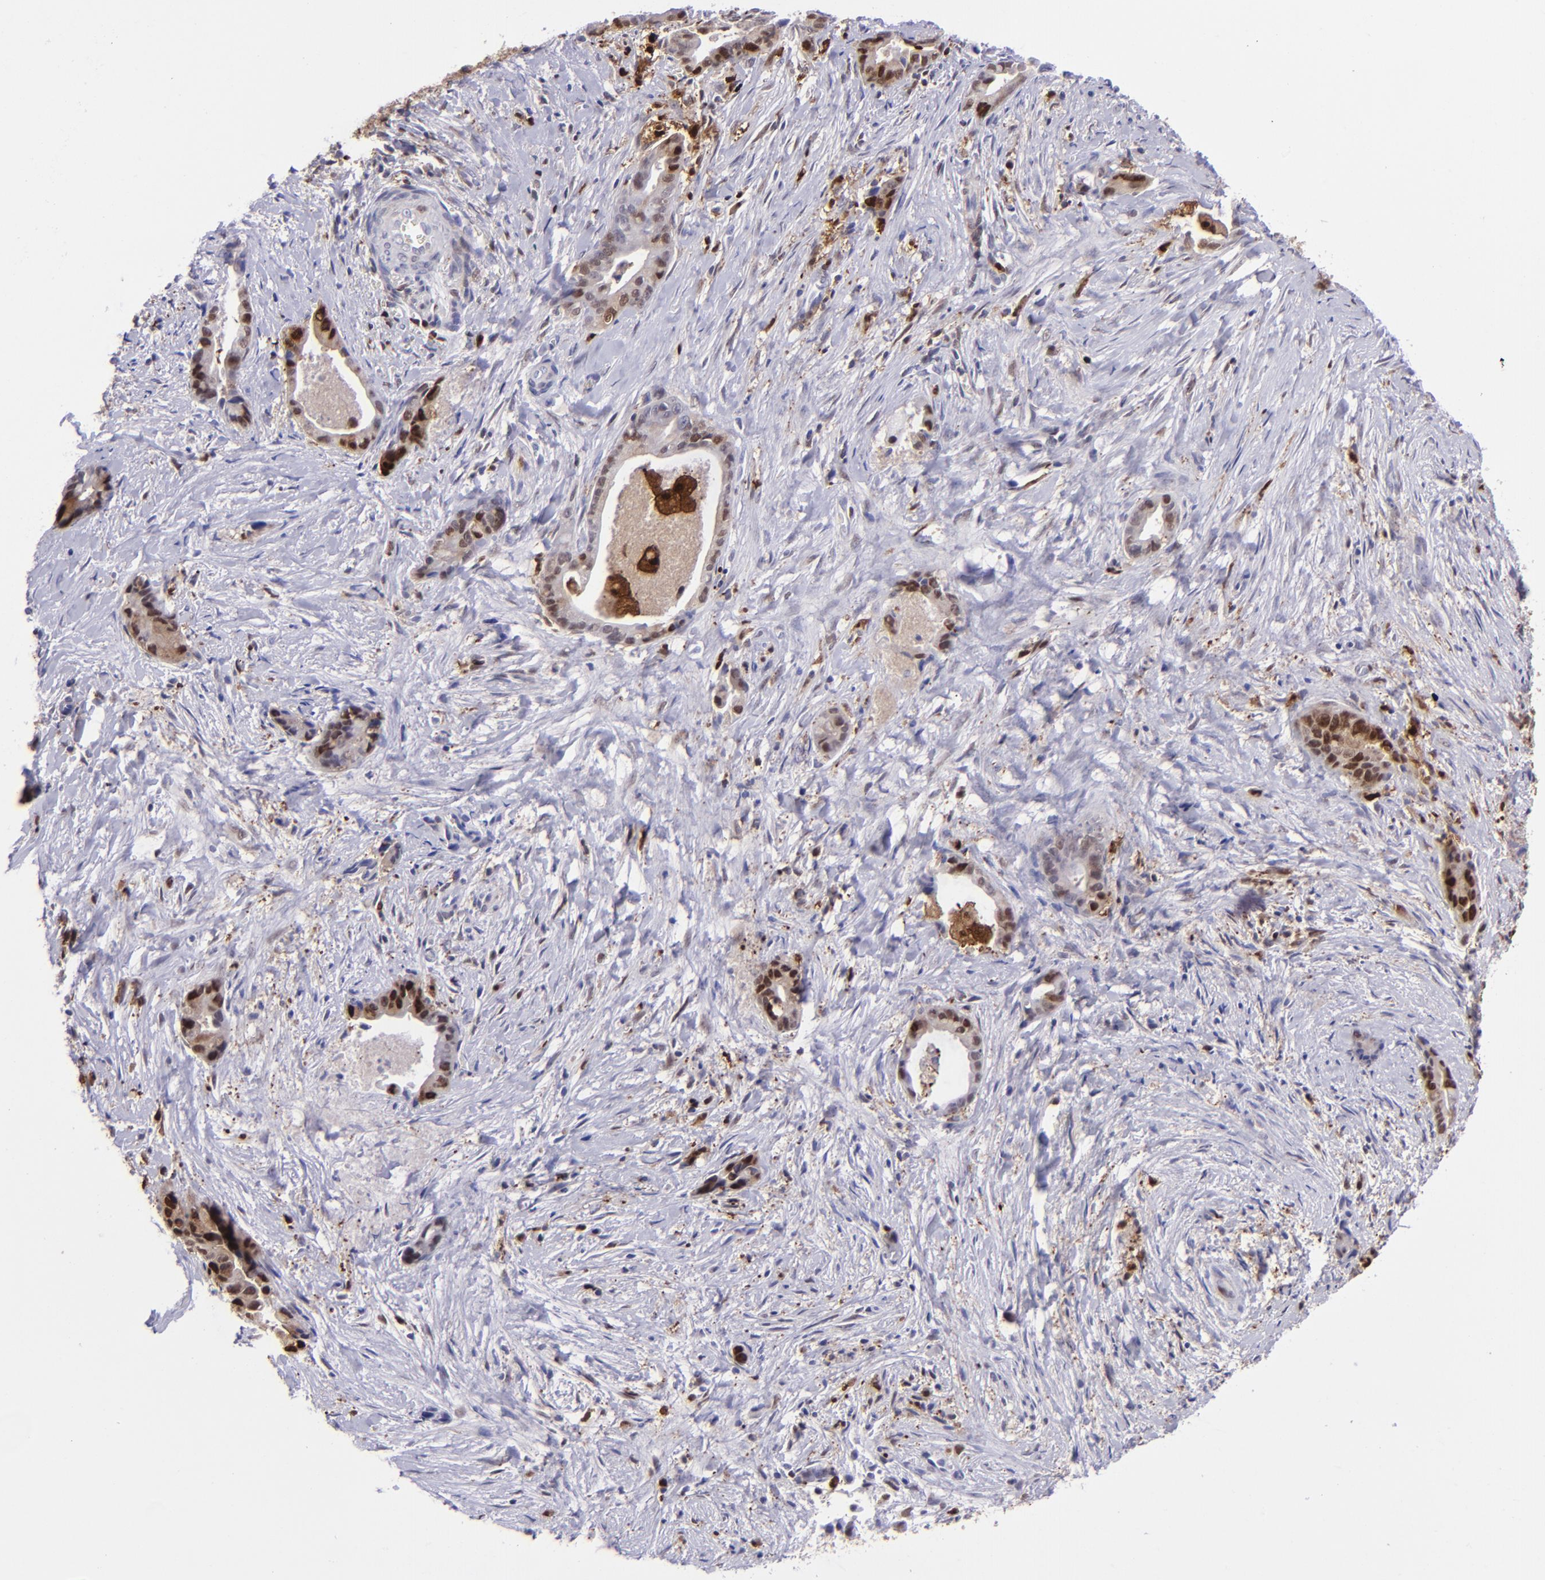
{"staining": {"intensity": "strong", "quantity": "25%-75%", "location": "cytoplasmic/membranous,nuclear"}, "tissue": "liver cancer", "cell_type": "Tumor cells", "image_type": "cancer", "snomed": [{"axis": "morphology", "description": "Cholangiocarcinoma"}, {"axis": "topography", "description": "Liver"}], "caption": "Immunohistochemistry (DAB (3,3'-diaminobenzidine)) staining of human liver cholangiocarcinoma reveals strong cytoplasmic/membranous and nuclear protein expression in about 25%-75% of tumor cells. The staining was performed using DAB (3,3'-diaminobenzidine) to visualize the protein expression in brown, while the nuclei were stained in blue with hematoxylin (Magnification: 20x).", "gene": "TYMP", "patient": {"sex": "female", "age": 55}}